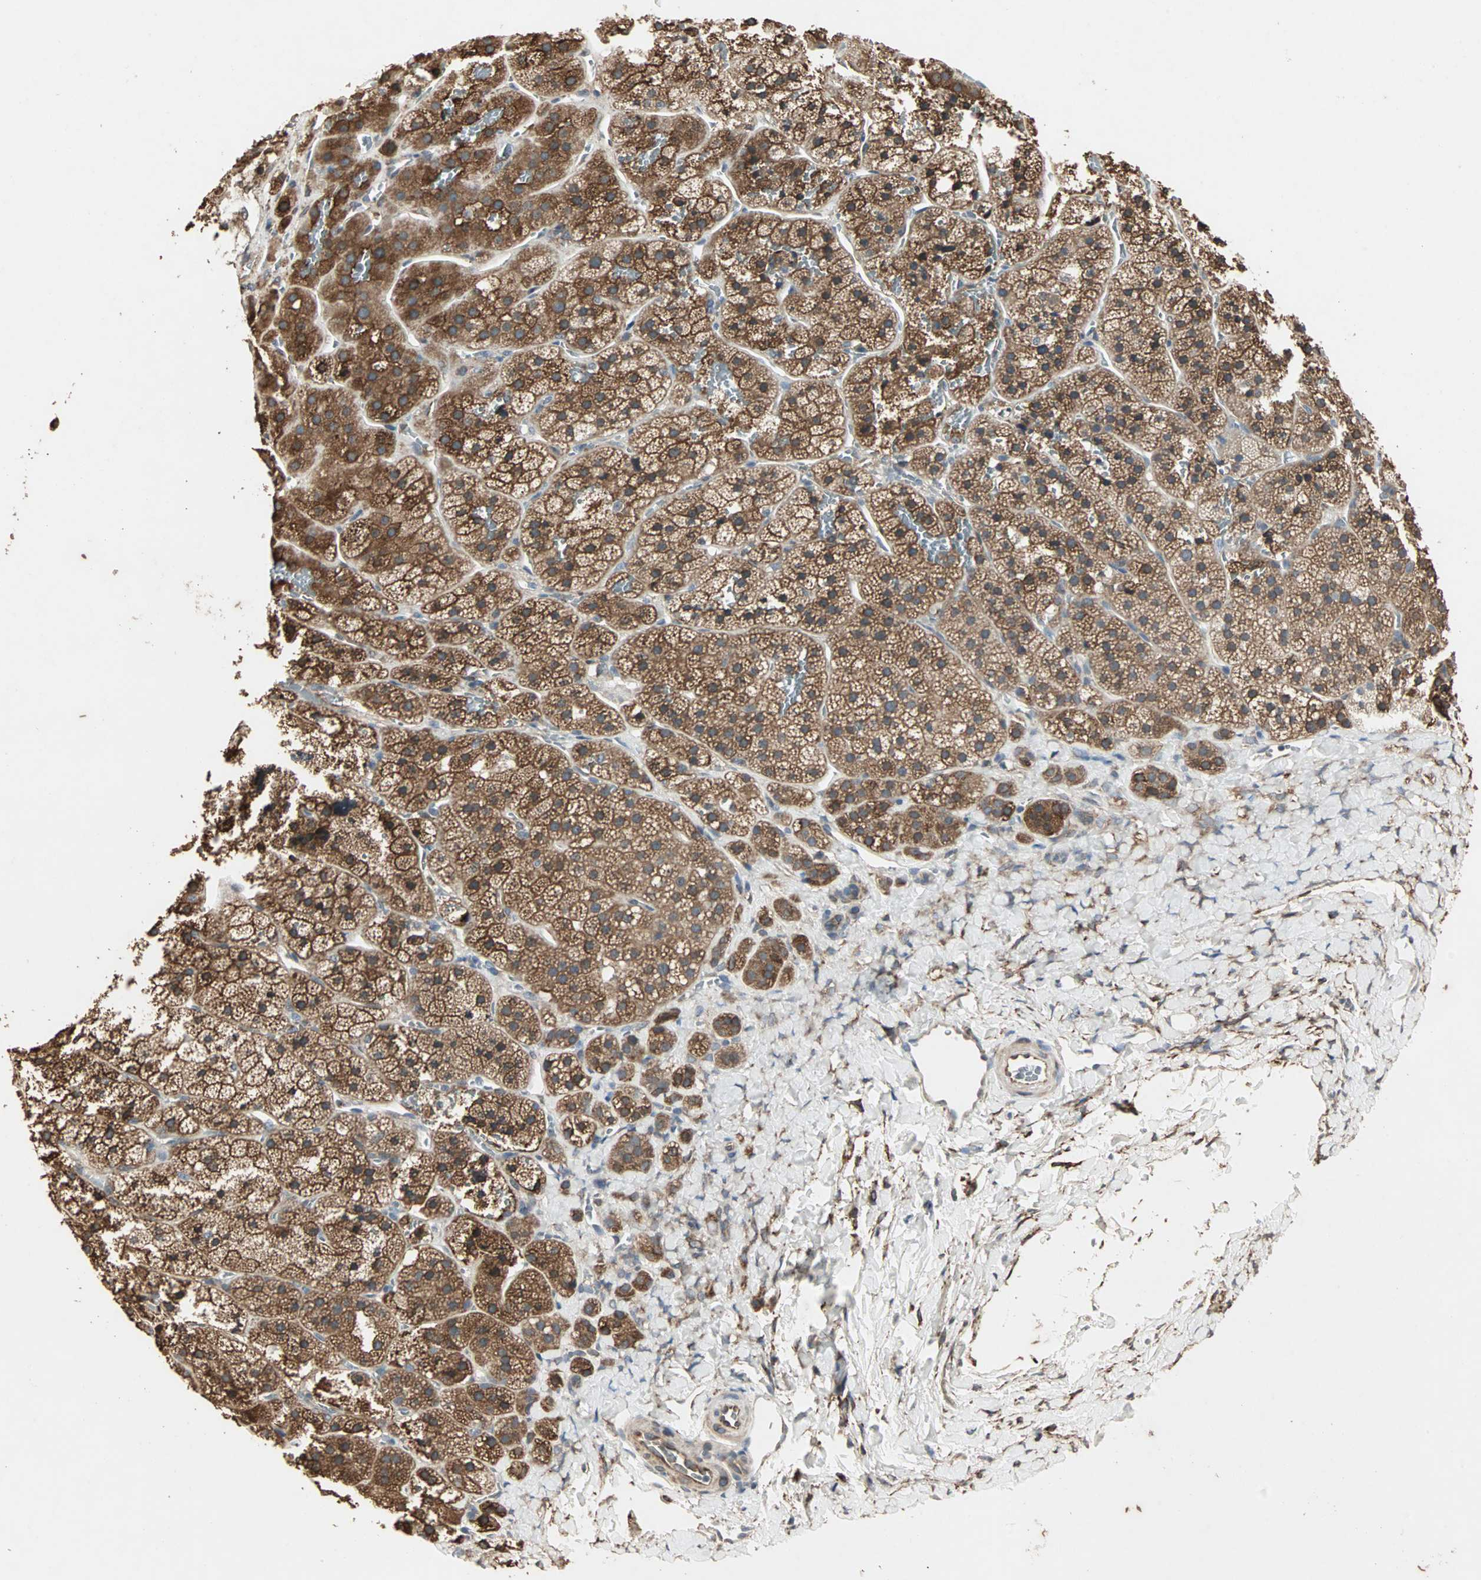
{"staining": {"intensity": "strong", "quantity": ">75%", "location": "cytoplasmic/membranous"}, "tissue": "adrenal gland", "cell_type": "Glandular cells", "image_type": "normal", "snomed": [{"axis": "morphology", "description": "Normal tissue, NOS"}, {"axis": "topography", "description": "Adrenal gland"}], "caption": "Strong cytoplasmic/membranous protein expression is seen in approximately >75% of glandular cells in adrenal gland.", "gene": "TRPV4", "patient": {"sex": "female", "age": 44}}